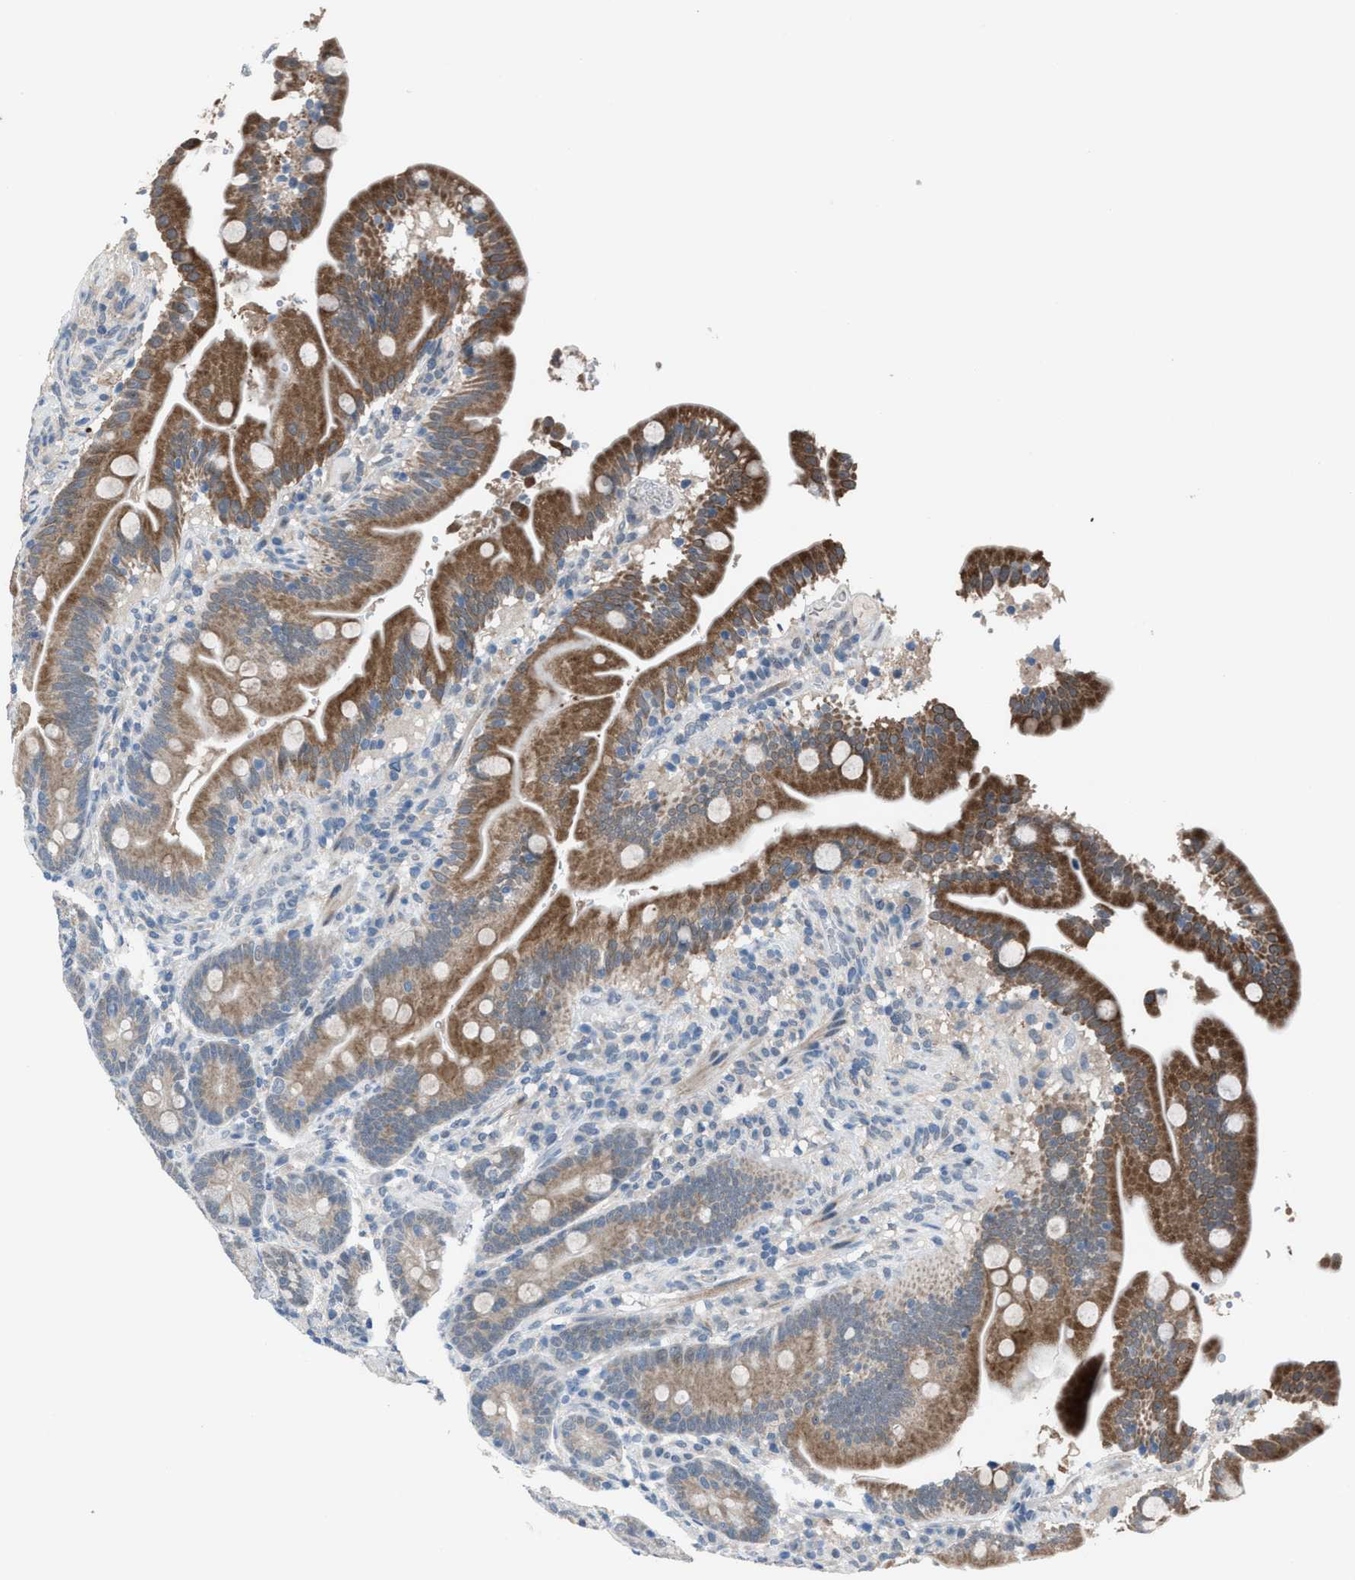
{"staining": {"intensity": "moderate", "quantity": "25%-75%", "location": "cytoplasmic/membranous"}, "tissue": "duodenum", "cell_type": "Glandular cells", "image_type": "normal", "snomed": [{"axis": "morphology", "description": "Normal tissue, NOS"}, {"axis": "topography", "description": "Duodenum"}], "caption": "High-magnification brightfield microscopy of normal duodenum stained with DAB (3,3'-diaminobenzidine) (brown) and counterstained with hematoxylin (blue). glandular cells exhibit moderate cytoplasmic/membranous expression is appreciated in approximately25%-75% of cells.", "gene": "ANAPC11", "patient": {"sex": "male", "age": 54}}